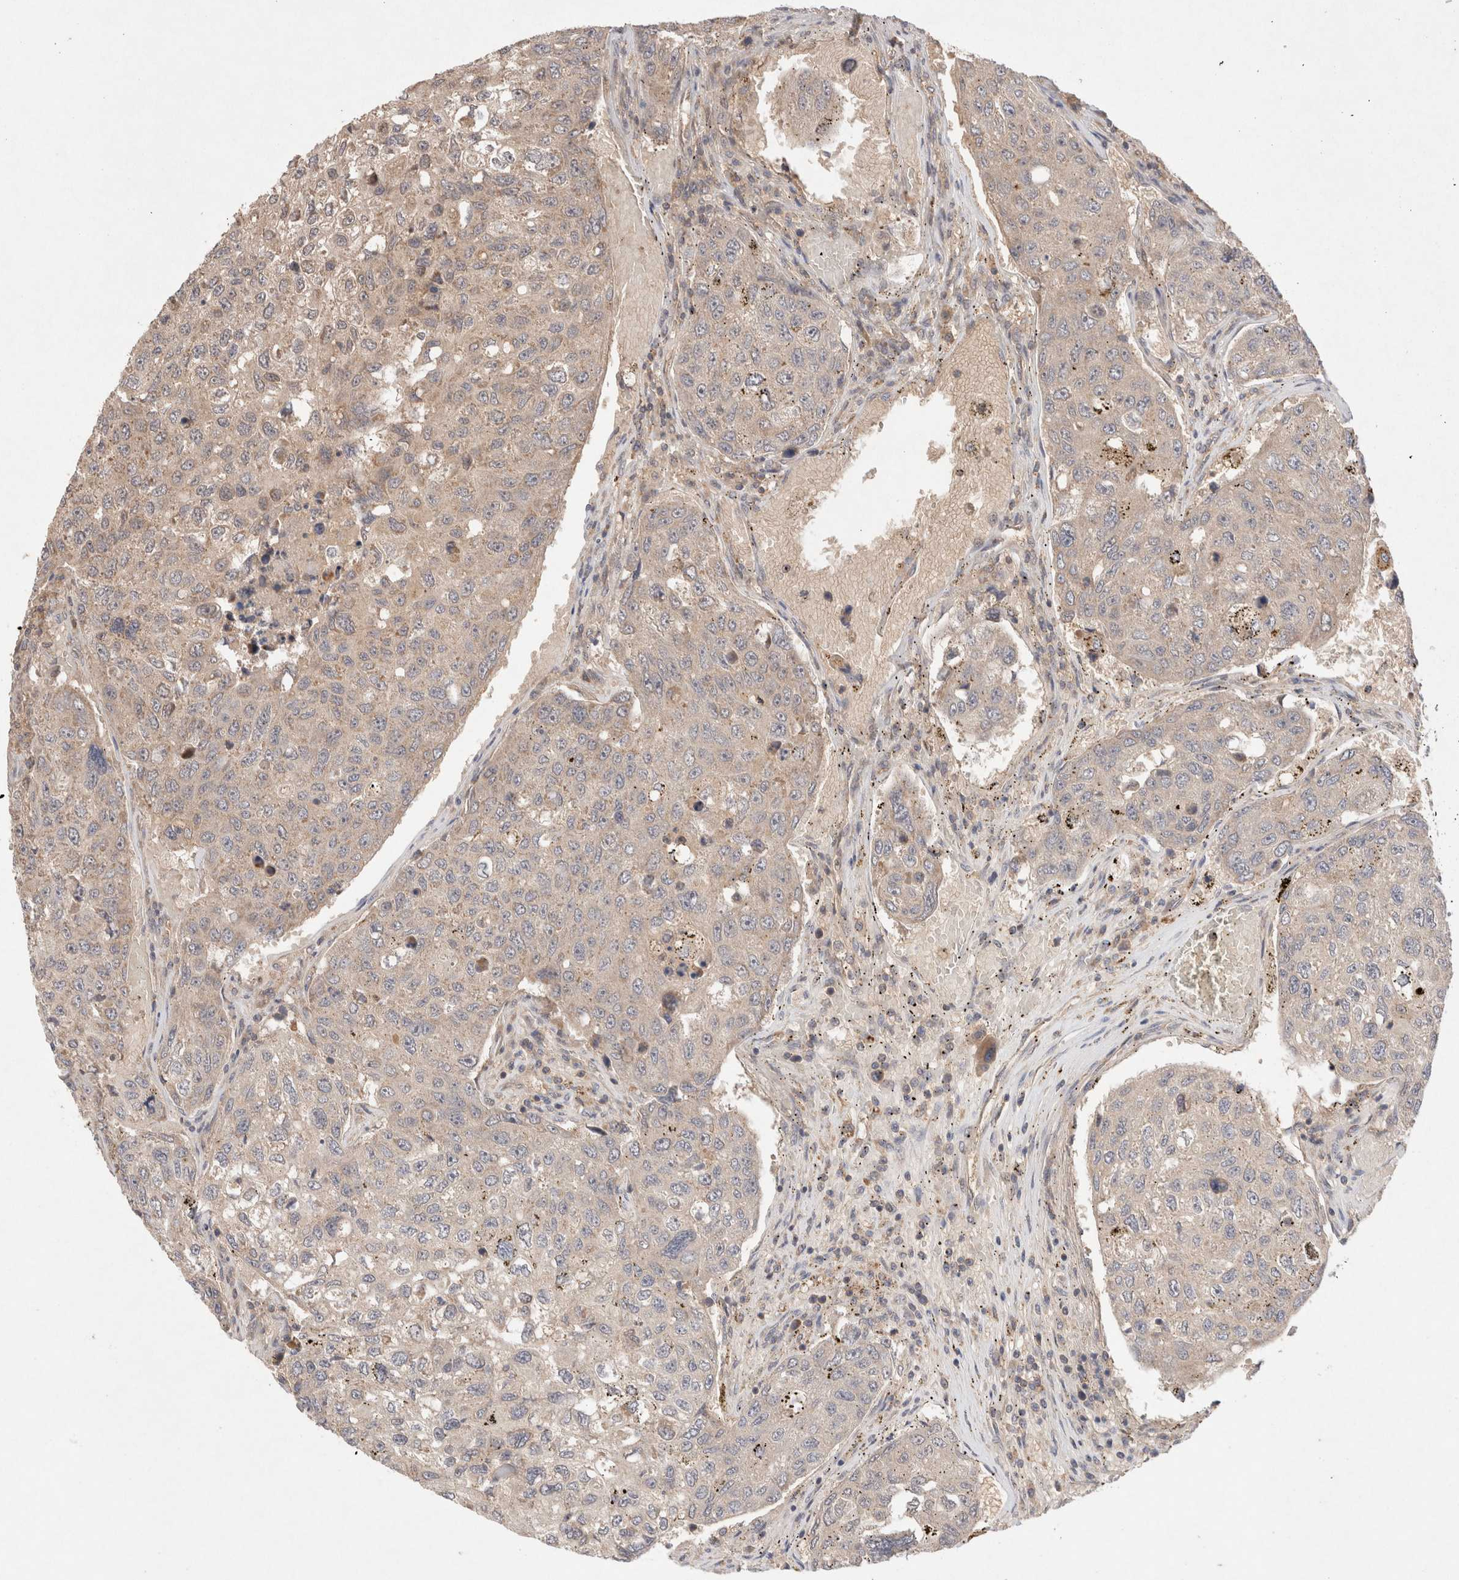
{"staining": {"intensity": "weak", "quantity": ">75%", "location": "cytoplasmic/membranous"}, "tissue": "urothelial cancer", "cell_type": "Tumor cells", "image_type": "cancer", "snomed": [{"axis": "morphology", "description": "Urothelial carcinoma, High grade"}, {"axis": "topography", "description": "Lymph node"}, {"axis": "topography", "description": "Urinary bladder"}], "caption": "Immunohistochemical staining of human urothelial carcinoma (high-grade) demonstrates weak cytoplasmic/membranous protein expression in about >75% of tumor cells.", "gene": "KLHL20", "patient": {"sex": "male", "age": 51}}